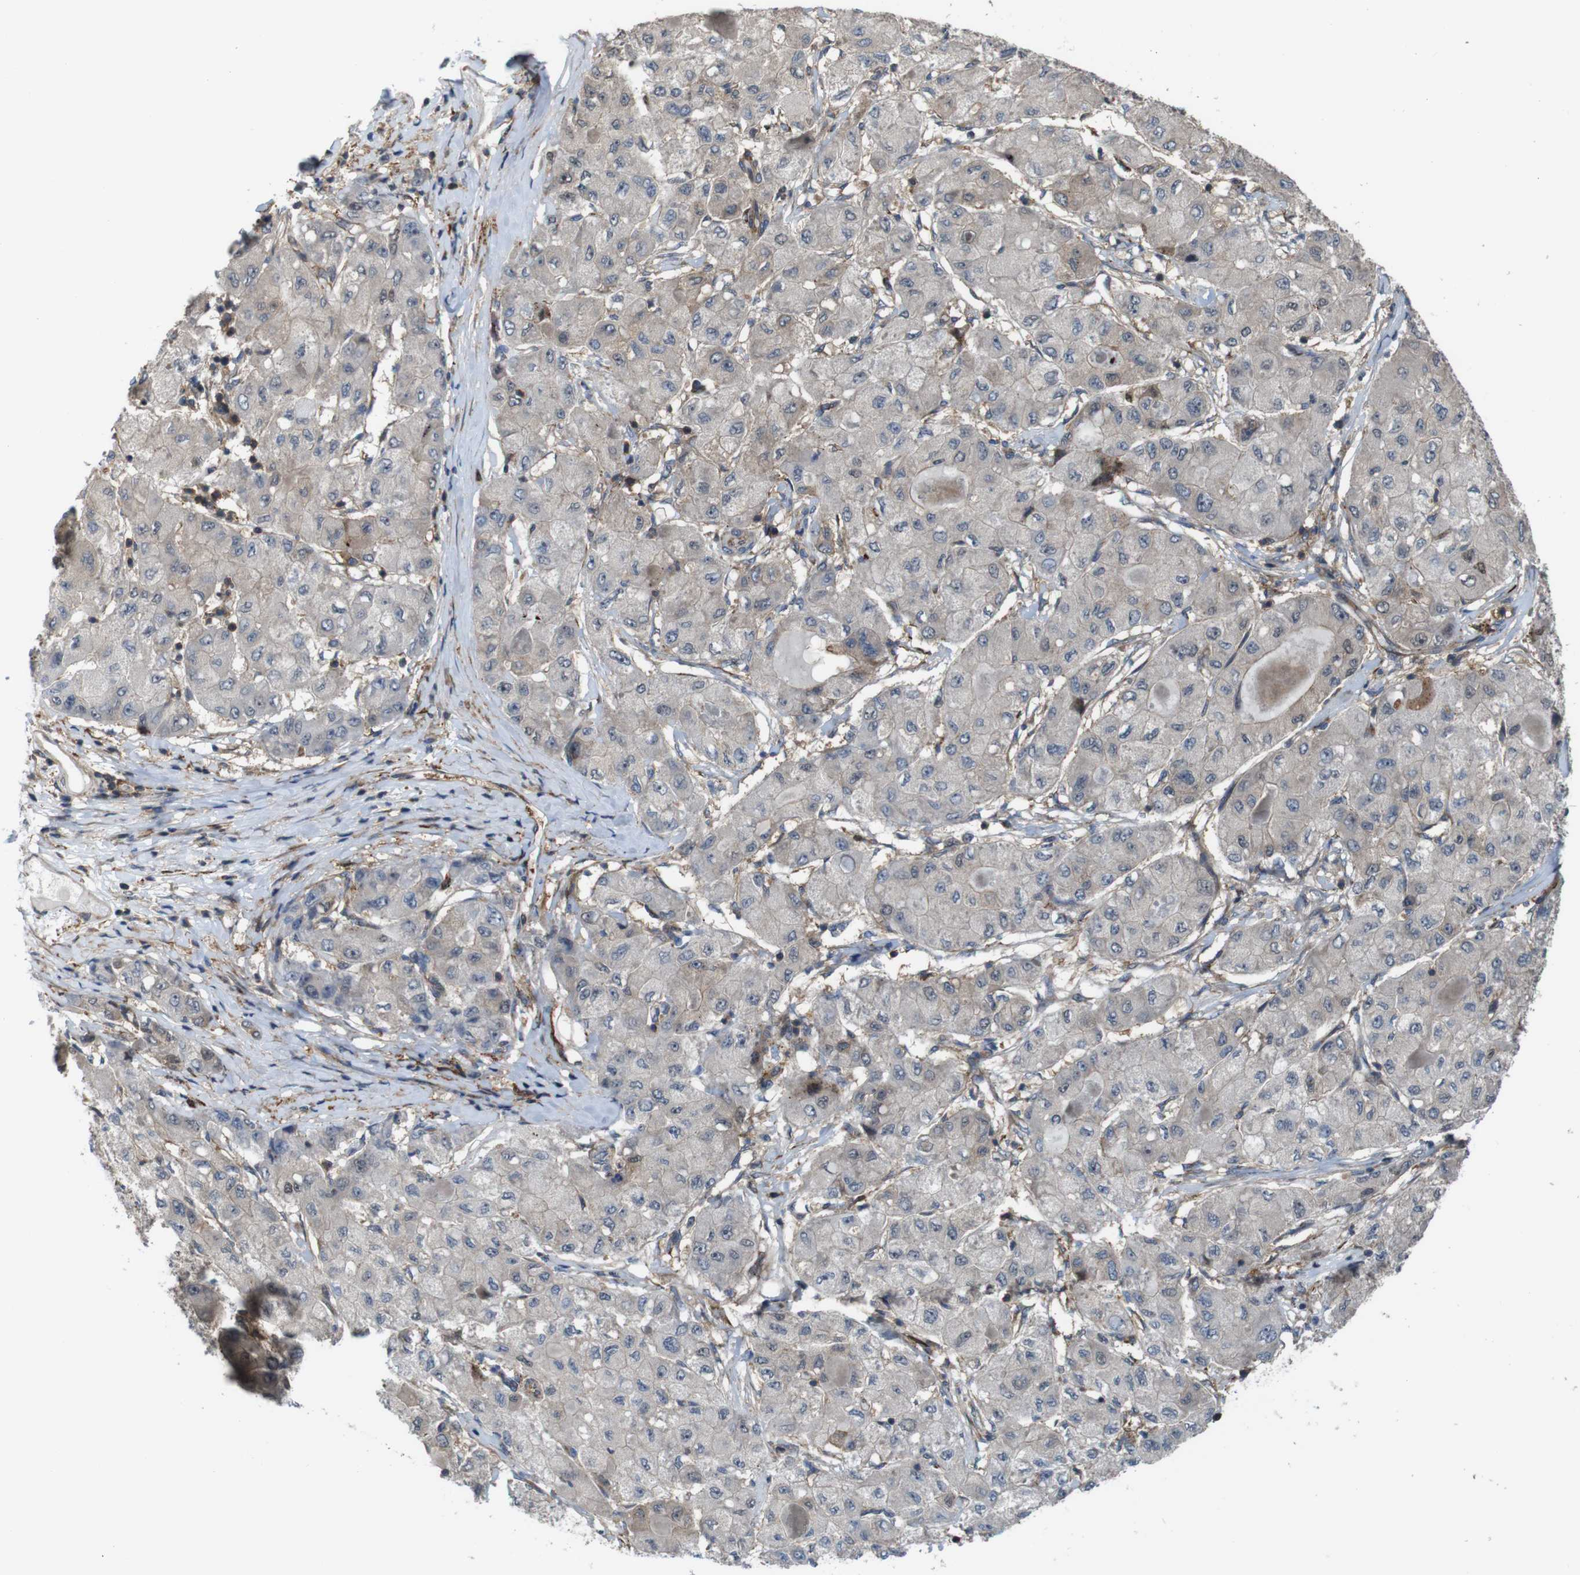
{"staining": {"intensity": "weak", "quantity": ">75%", "location": "cytoplasmic/membranous"}, "tissue": "liver cancer", "cell_type": "Tumor cells", "image_type": "cancer", "snomed": [{"axis": "morphology", "description": "Carcinoma, Hepatocellular, NOS"}, {"axis": "topography", "description": "Liver"}], "caption": "High-magnification brightfield microscopy of hepatocellular carcinoma (liver) stained with DAB (3,3'-diaminobenzidine) (brown) and counterstained with hematoxylin (blue). tumor cells exhibit weak cytoplasmic/membranous positivity is appreciated in approximately>75% of cells.", "gene": "PCOLCE2", "patient": {"sex": "male", "age": 80}}